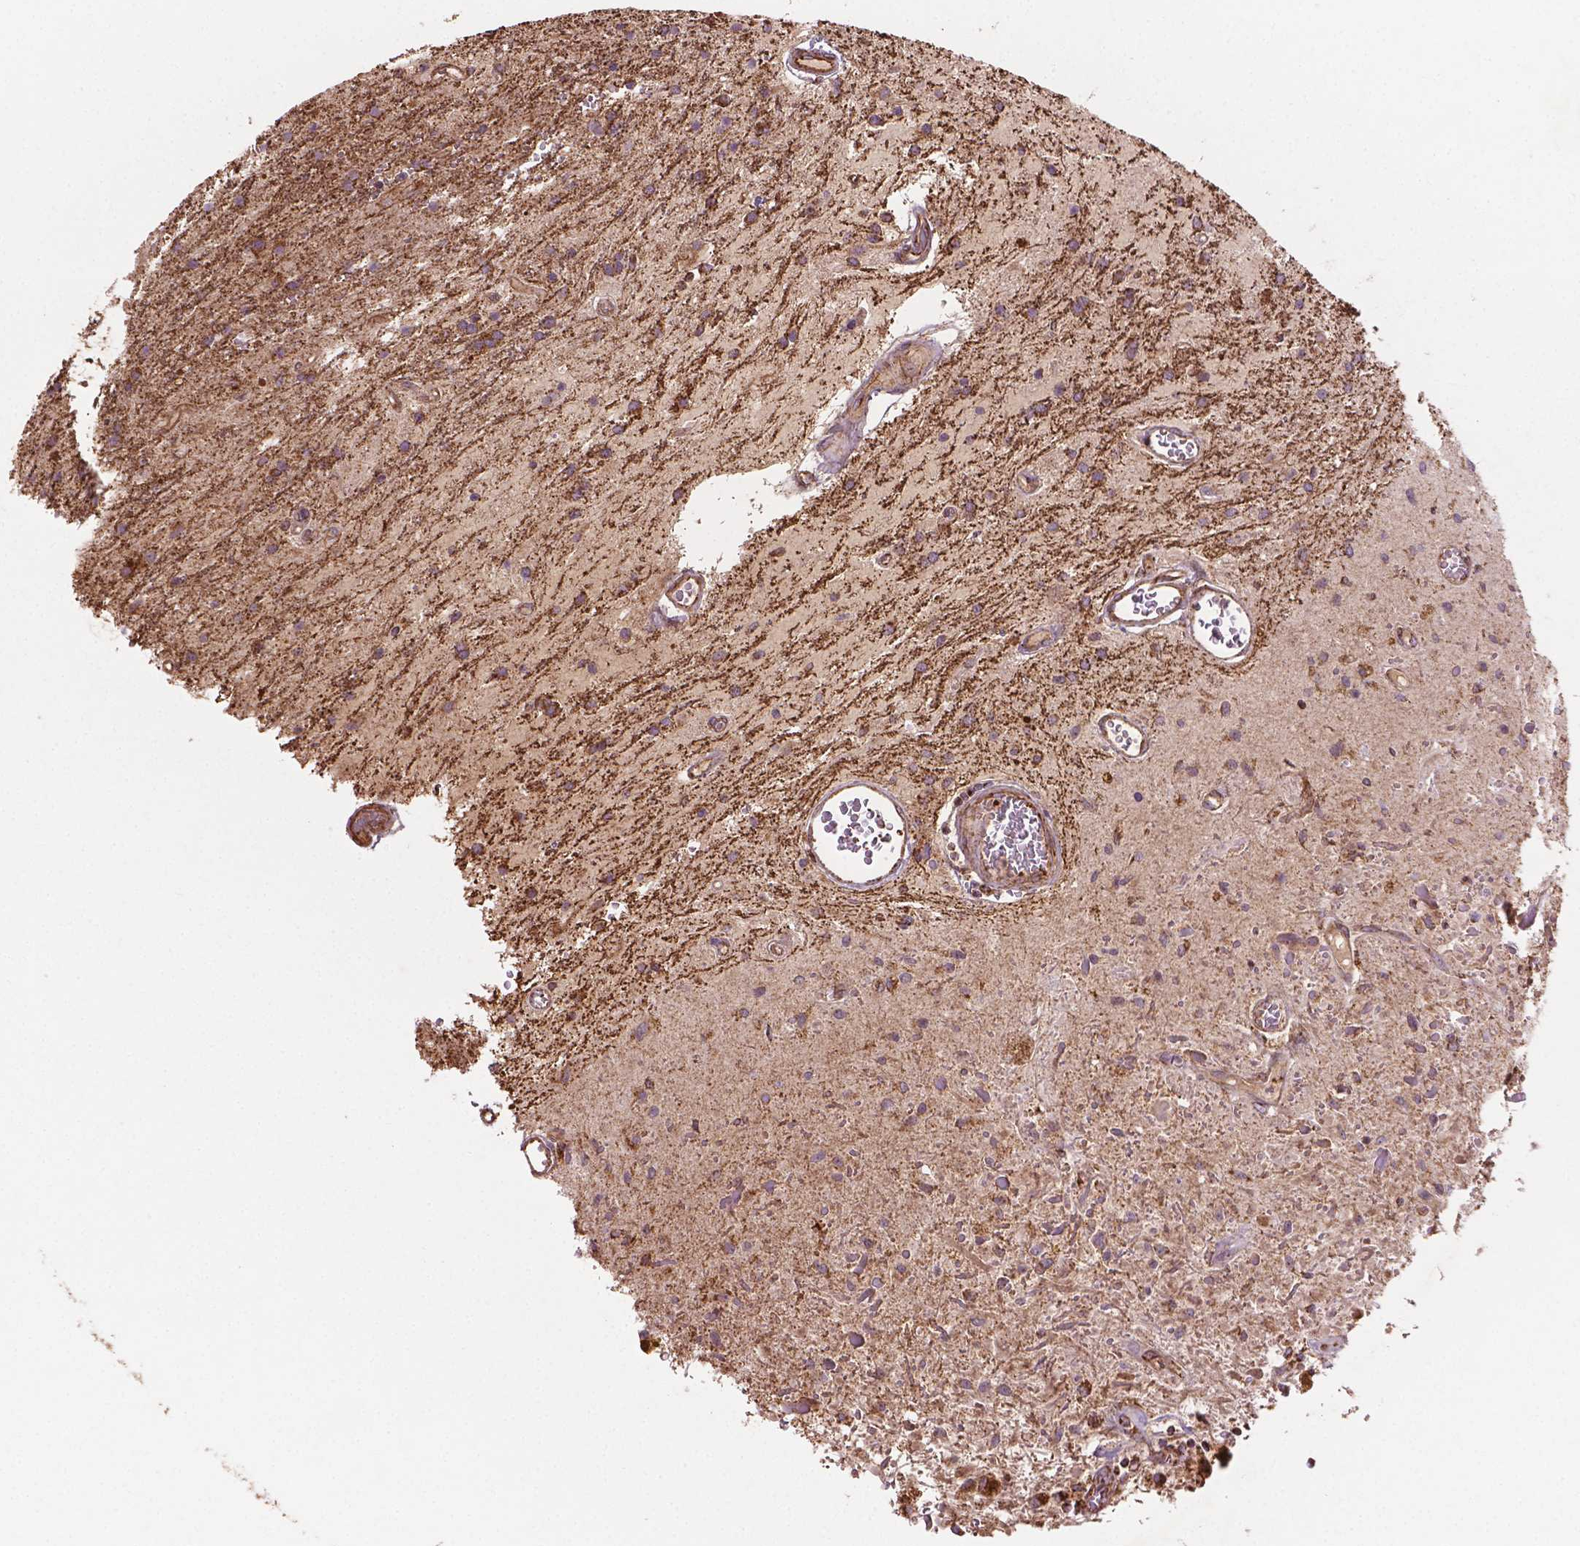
{"staining": {"intensity": "weak", "quantity": ">75%", "location": "cytoplasmic/membranous"}, "tissue": "glioma", "cell_type": "Tumor cells", "image_type": "cancer", "snomed": [{"axis": "morphology", "description": "Glioma, malignant, Low grade"}, {"axis": "topography", "description": "Cerebellum"}], "caption": "Immunohistochemical staining of human glioma demonstrates low levels of weak cytoplasmic/membranous protein positivity in about >75% of tumor cells.", "gene": "HS3ST3A1", "patient": {"sex": "female", "age": 14}}